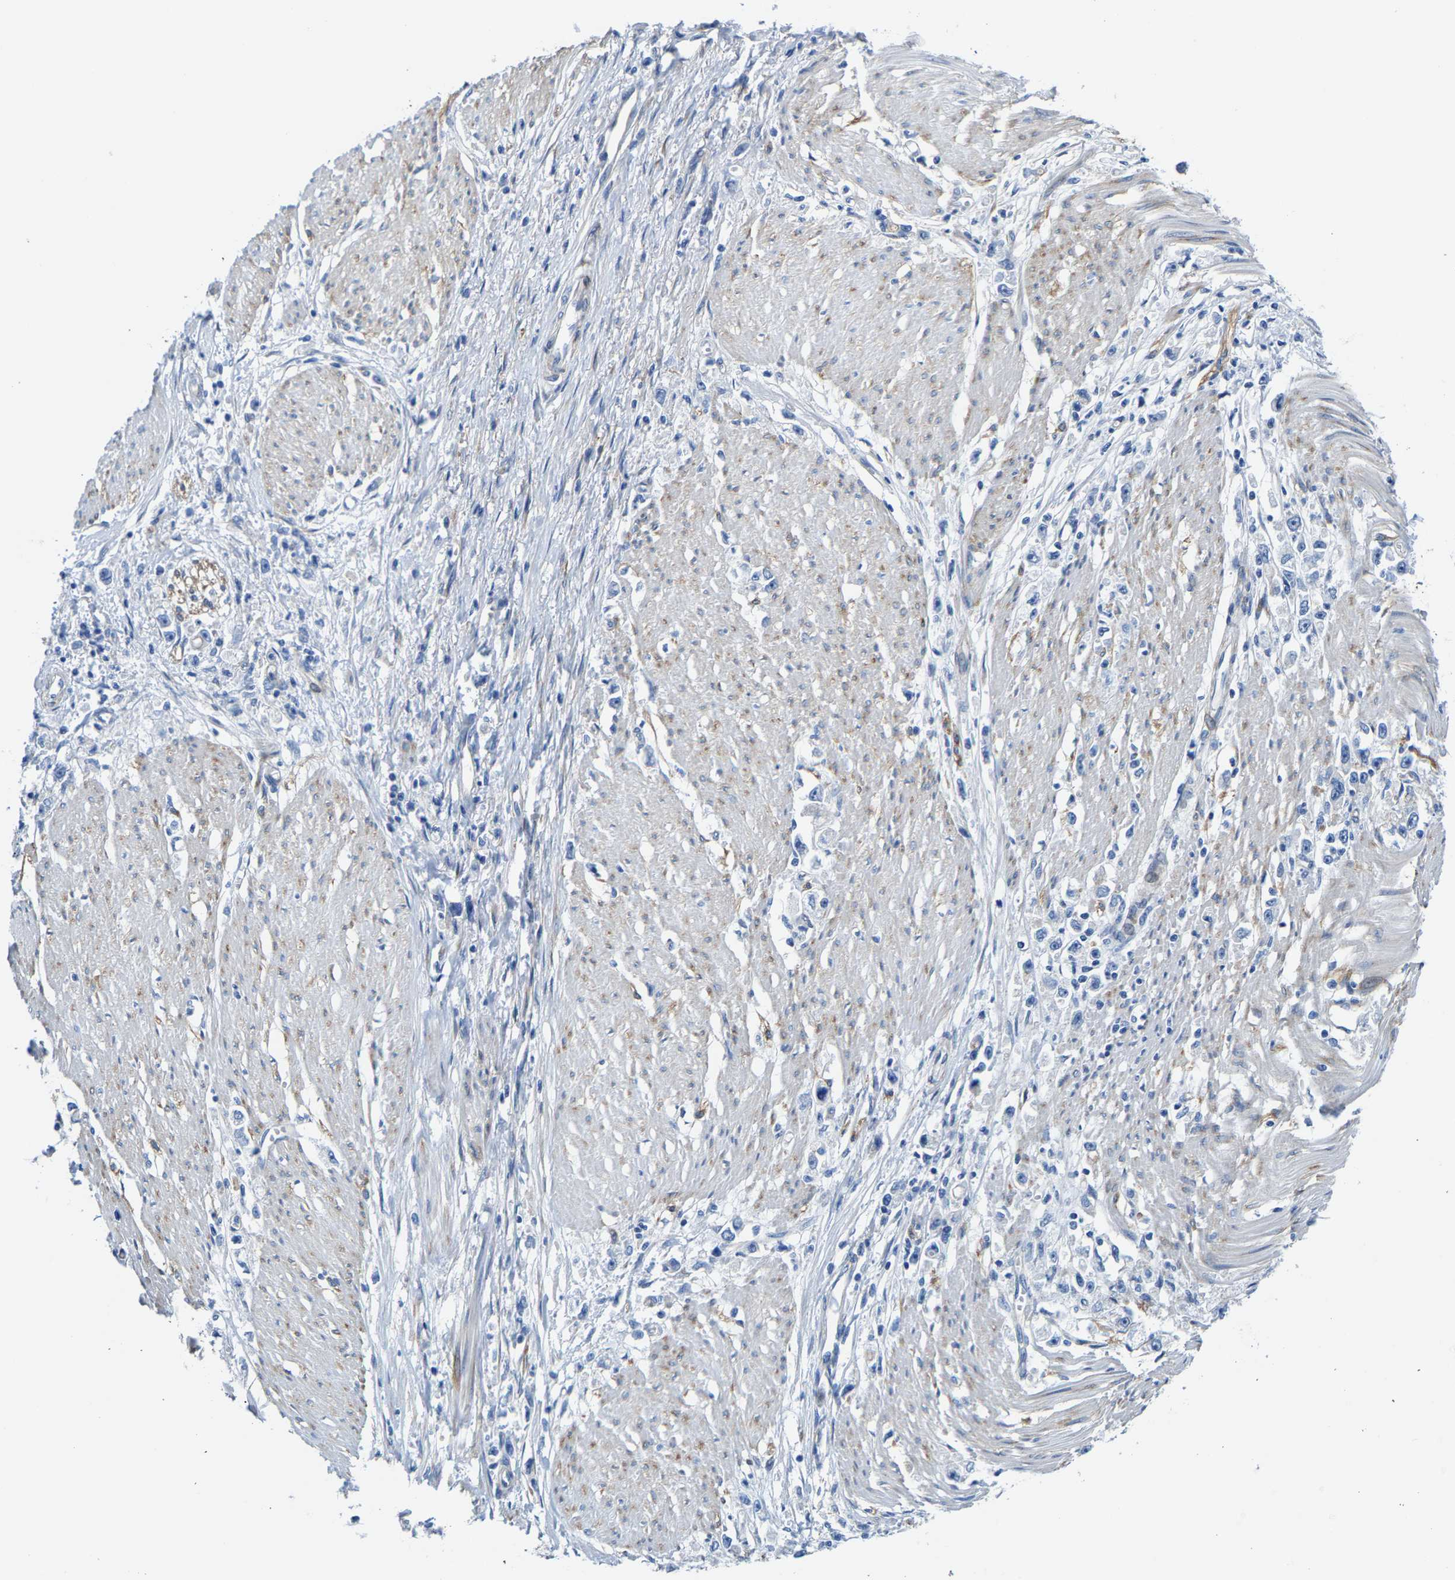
{"staining": {"intensity": "negative", "quantity": "none", "location": "none"}, "tissue": "stomach cancer", "cell_type": "Tumor cells", "image_type": "cancer", "snomed": [{"axis": "morphology", "description": "Adenocarcinoma, NOS"}, {"axis": "topography", "description": "Stomach"}], "caption": "Immunohistochemistry (IHC) photomicrograph of human stomach cancer (adenocarcinoma) stained for a protein (brown), which shows no staining in tumor cells.", "gene": "DSCAM", "patient": {"sex": "female", "age": 59}}